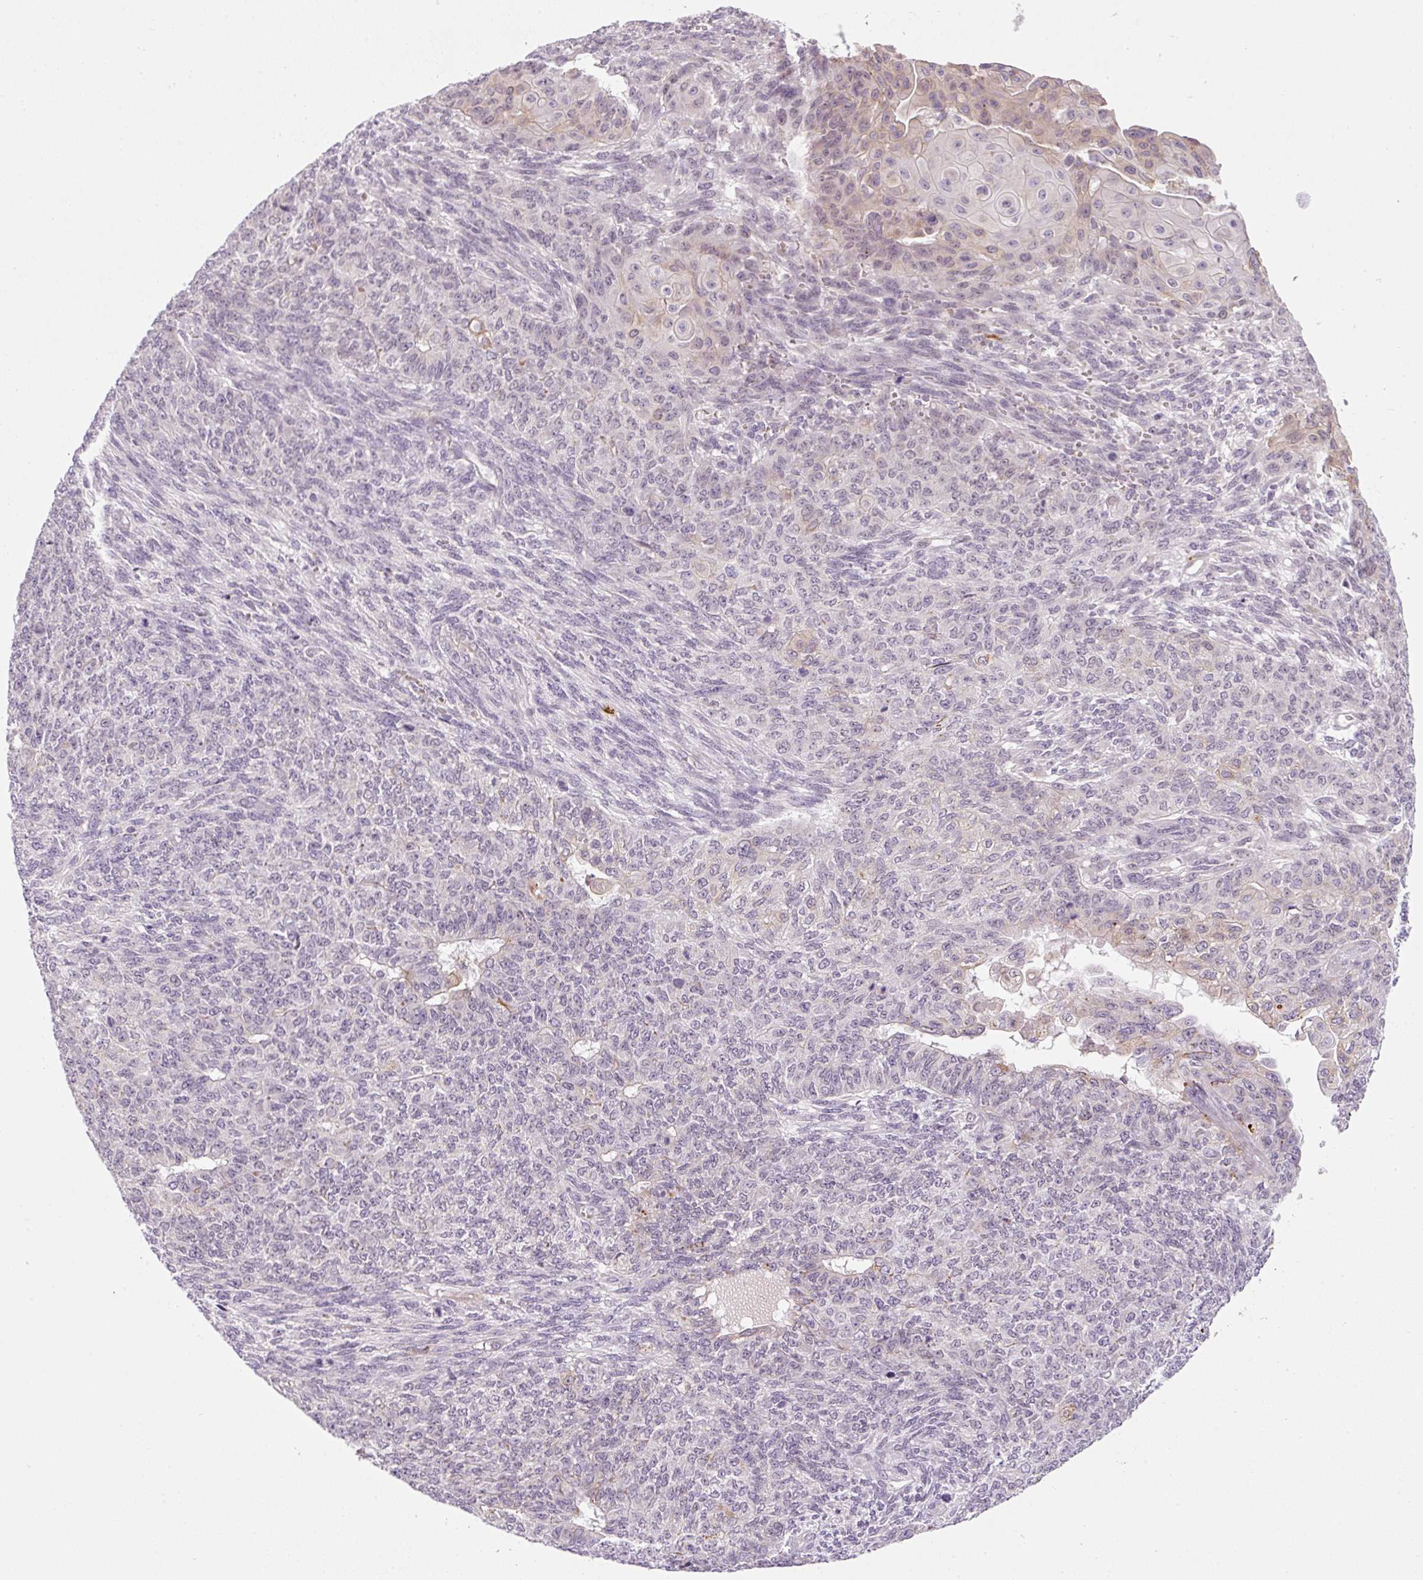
{"staining": {"intensity": "negative", "quantity": "none", "location": "none"}, "tissue": "endometrial cancer", "cell_type": "Tumor cells", "image_type": "cancer", "snomed": [{"axis": "morphology", "description": "Adenocarcinoma, NOS"}, {"axis": "topography", "description": "Endometrium"}], "caption": "Micrograph shows no significant protein expression in tumor cells of endometrial adenocarcinoma.", "gene": "ZNF639", "patient": {"sex": "female", "age": 32}}